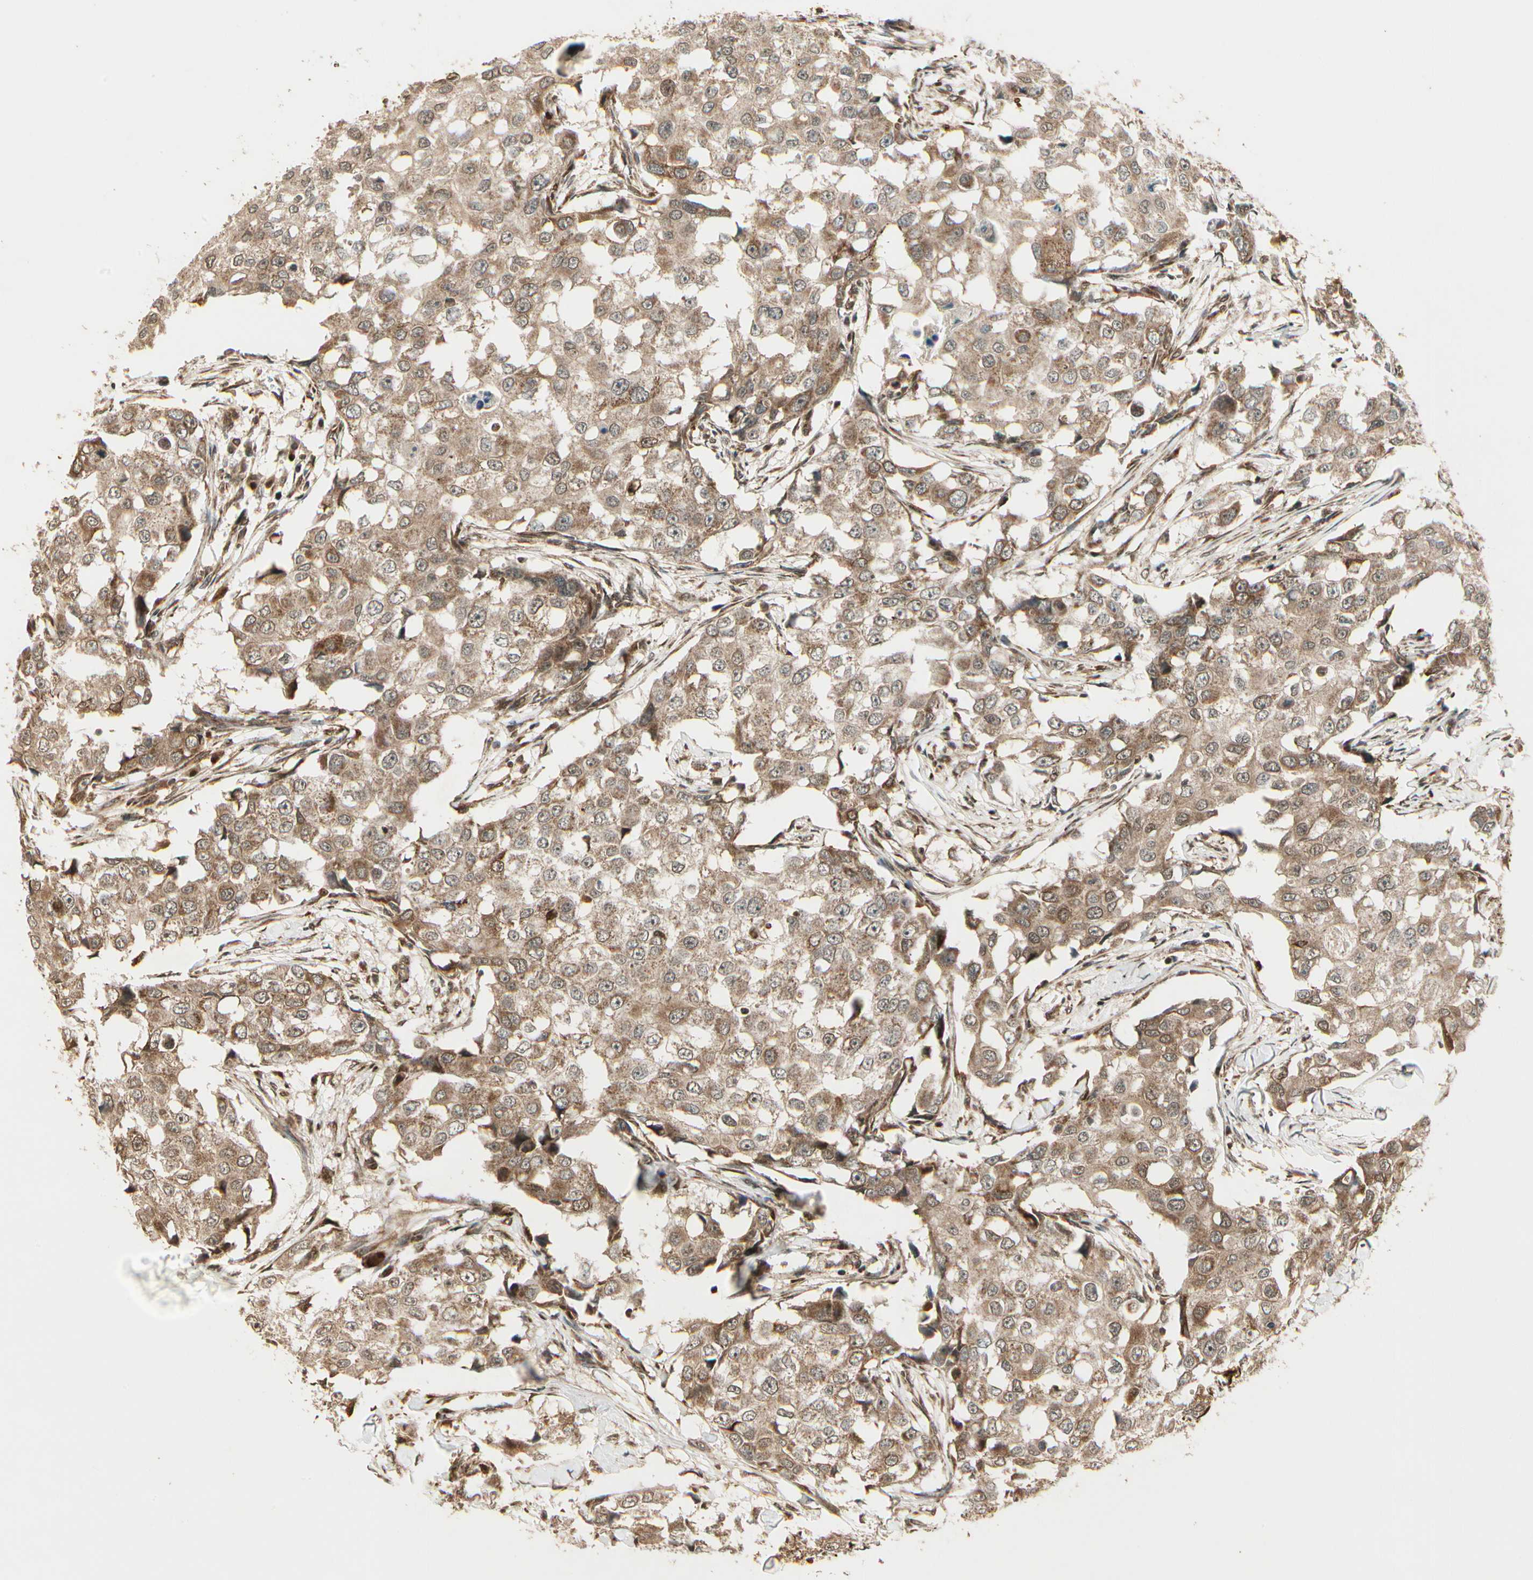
{"staining": {"intensity": "moderate", "quantity": ">75%", "location": "cytoplasmic/membranous"}, "tissue": "breast cancer", "cell_type": "Tumor cells", "image_type": "cancer", "snomed": [{"axis": "morphology", "description": "Duct carcinoma"}, {"axis": "topography", "description": "Breast"}], "caption": "Intraductal carcinoma (breast) stained with a protein marker demonstrates moderate staining in tumor cells.", "gene": "GLUL", "patient": {"sex": "female", "age": 27}}